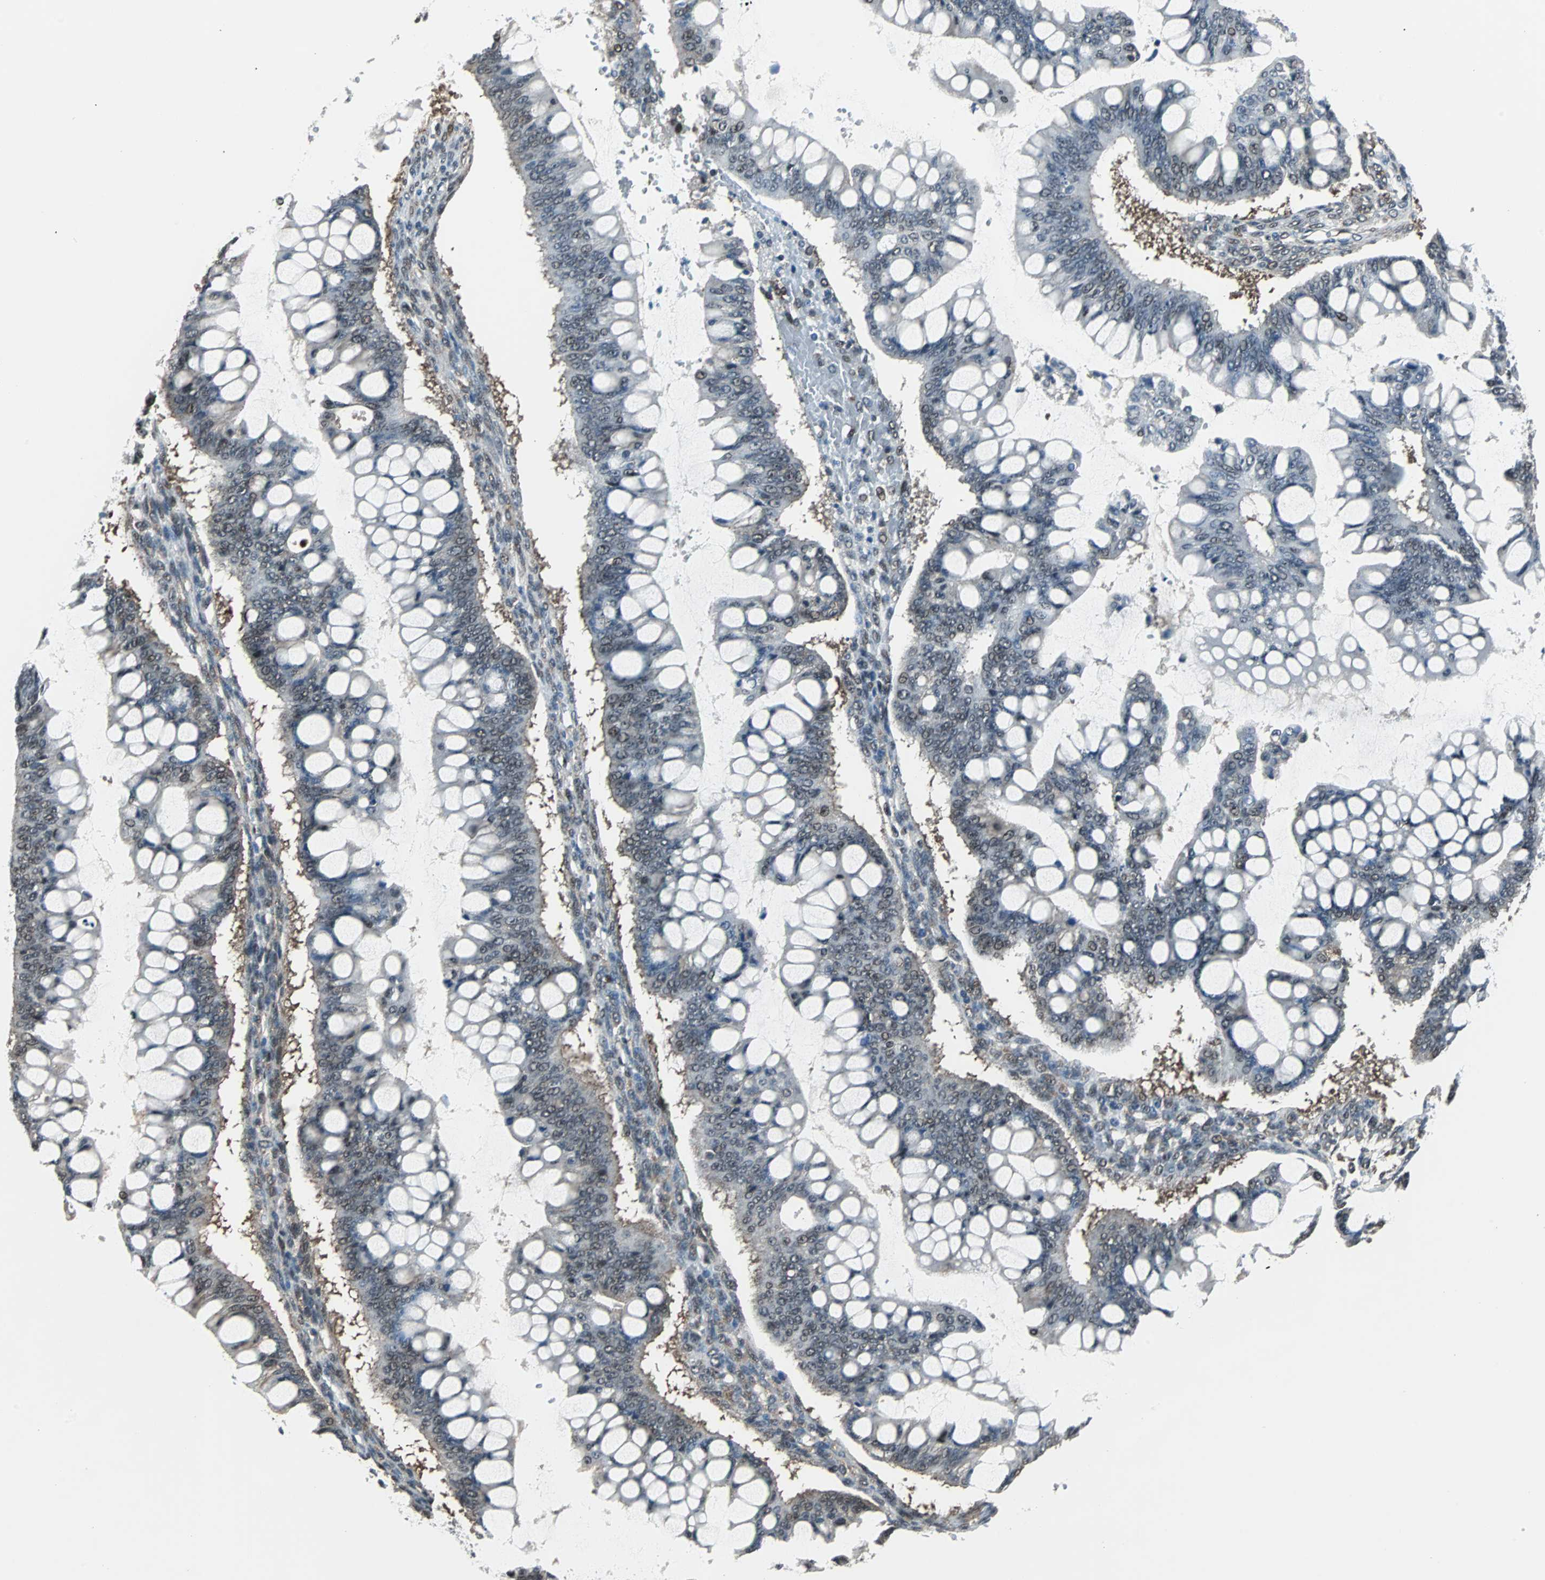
{"staining": {"intensity": "weak", "quantity": "<25%", "location": "cytoplasmic/membranous,nuclear"}, "tissue": "ovarian cancer", "cell_type": "Tumor cells", "image_type": "cancer", "snomed": [{"axis": "morphology", "description": "Cystadenocarcinoma, mucinous, NOS"}, {"axis": "topography", "description": "Ovary"}], "caption": "Ovarian mucinous cystadenocarcinoma was stained to show a protein in brown. There is no significant staining in tumor cells.", "gene": "VCP", "patient": {"sex": "female", "age": 73}}